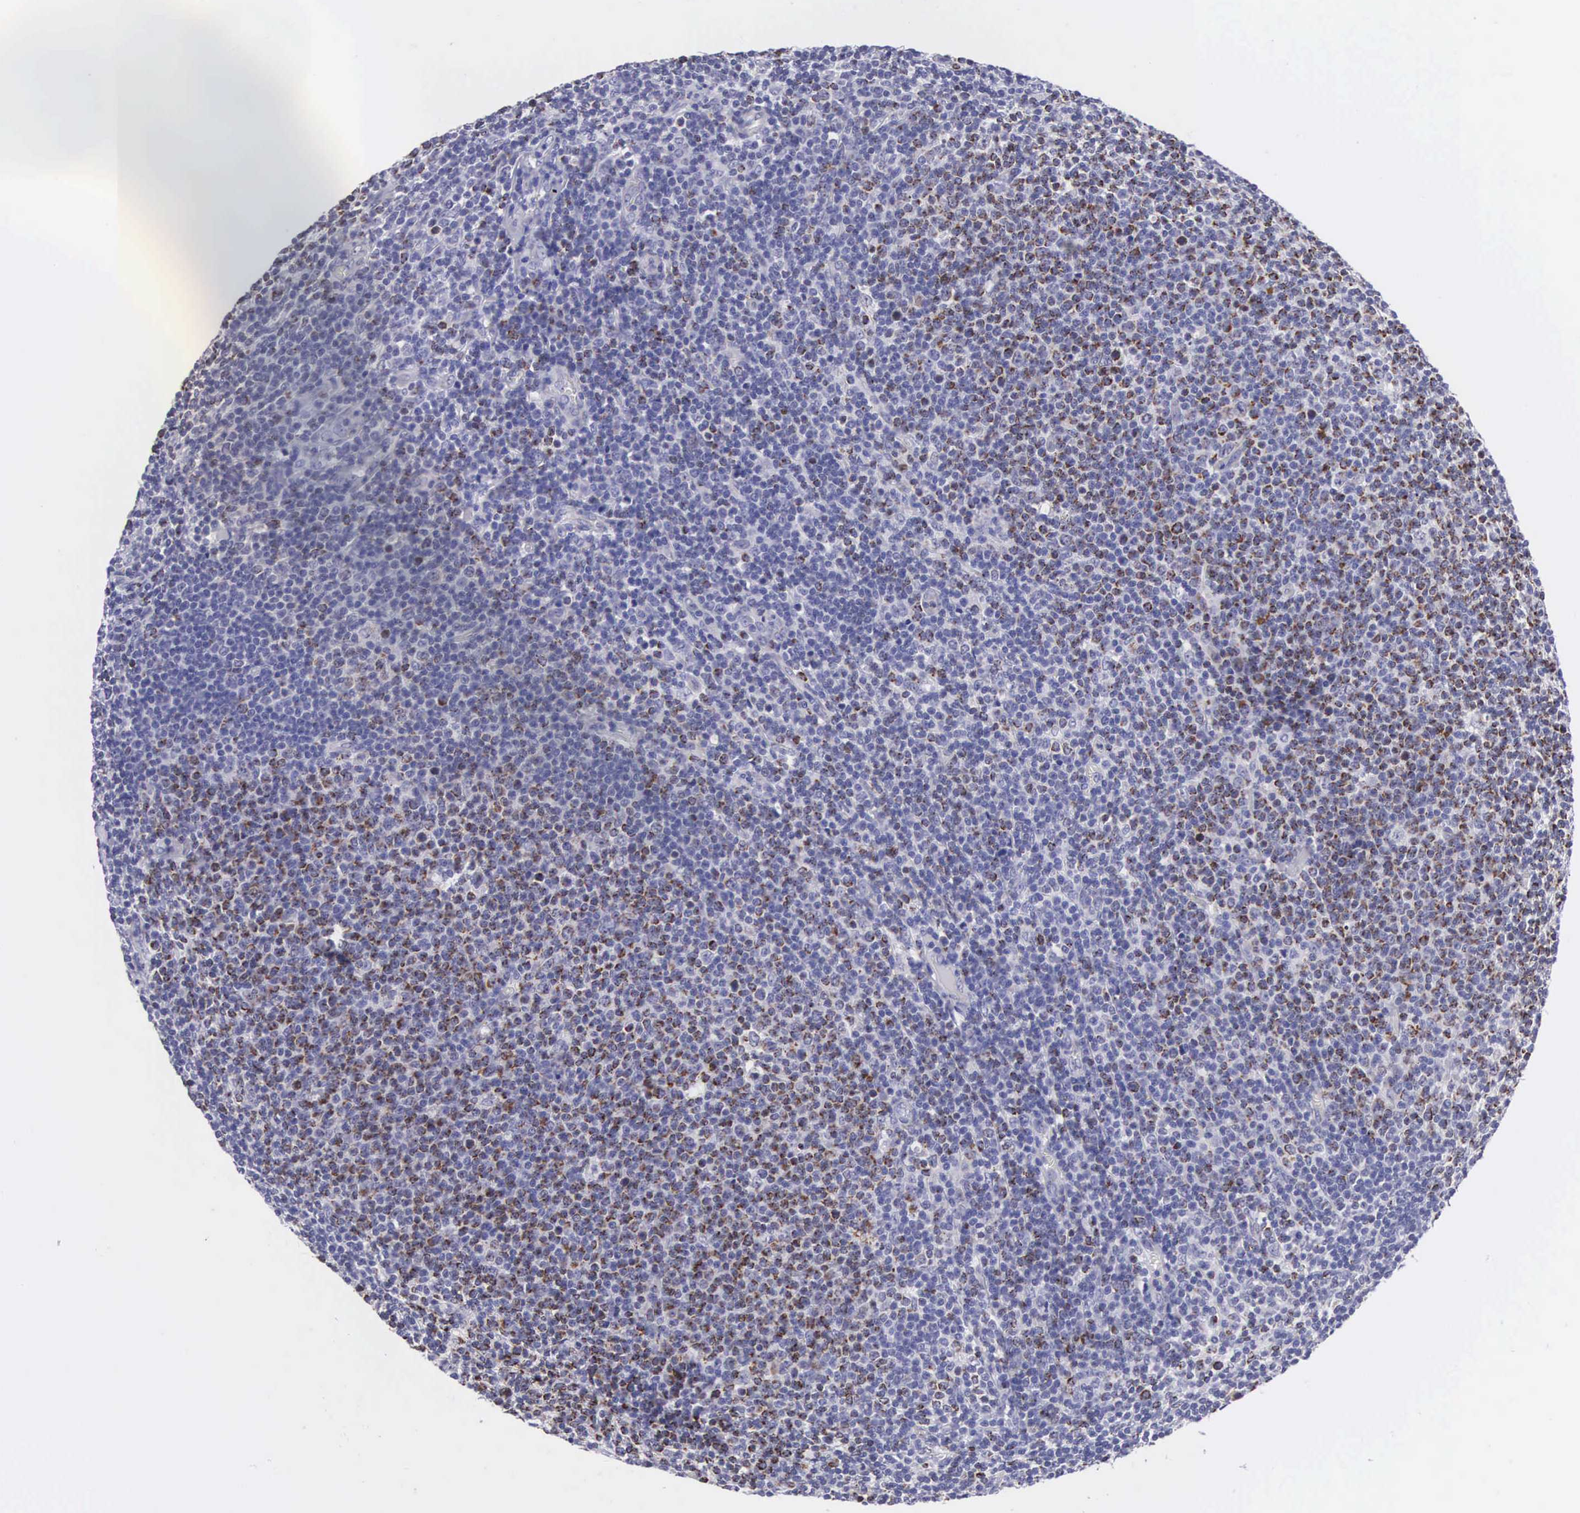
{"staining": {"intensity": "negative", "quantity": "none", "location": "none"}, "tissue": "lymphoma", "cell_type": "Tumor cells", "image_type": "cancer", "snomed": [{"axis": "morphology", "description": "Malignant lymphoma, non-Hodgkin's type, Low grade"}, {"axis": "topography", "description": "Lymph node"}], "caption": "High power microscopy micrograph of an IHC image of lymphoma, revealing no significant staining in tumor cells.", "gene": "SOX11", "patient": {"sex": "male", "age": 74}}